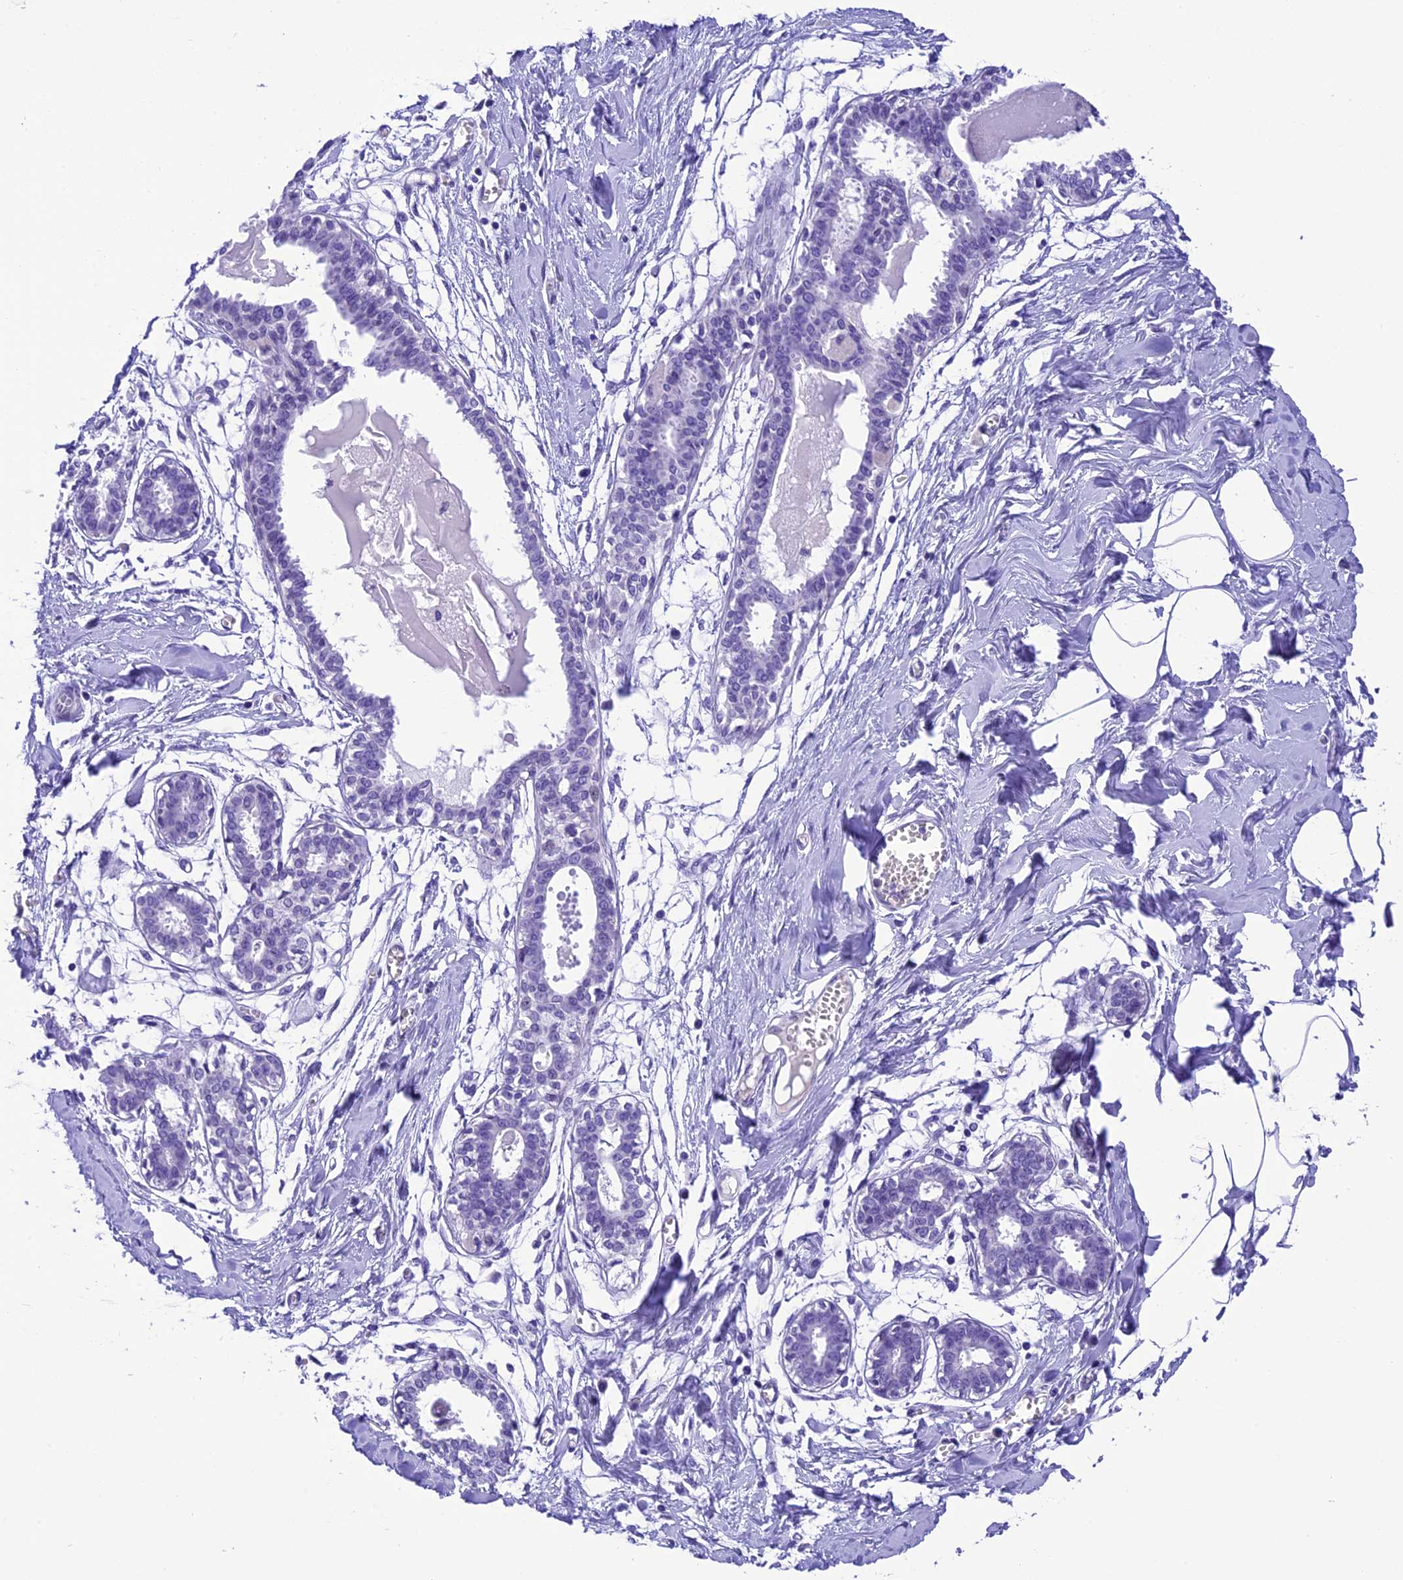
{"staining": {"intensity": "negative", "quantity": "none", "location": "none"}, "tissue": "breast", "cell_type": "Adipocytes", "image_type": "normal", "snomed": [{"axis": "morphology", "description": "Normal tissue, NOS"}, {"axis": "topography", "description": "Breast"}], "caption": "Immunohistochemistry (IHC) of benign breast reveals no positivity in adipocytes.", "gene": "METTL25", "patient": {"sex": "female", "age": 27}}